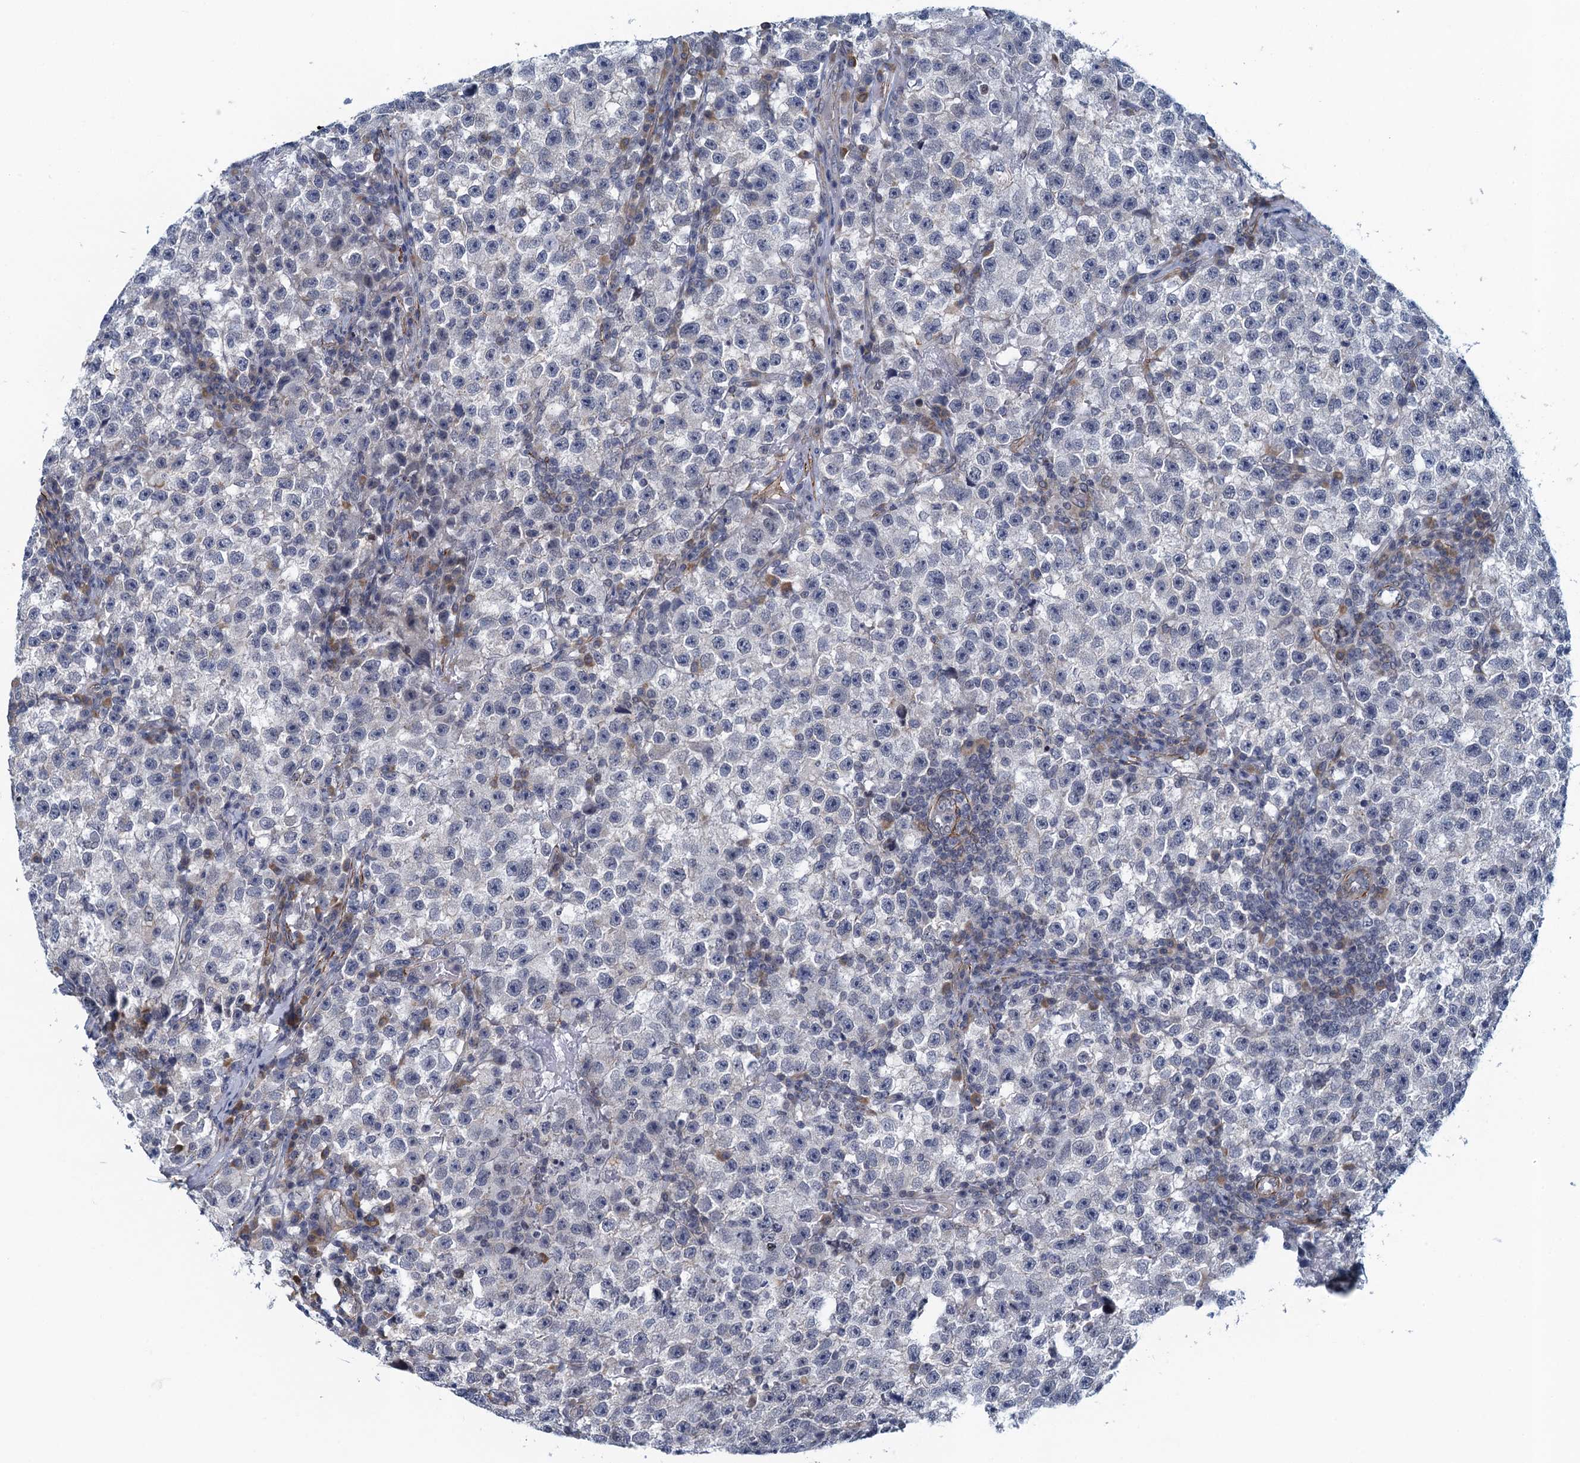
{"staining": {"intensity": "negative", "quantity": "none", "location": "none"}, "tissue": "testis cancer", "cell_type": "Tumor cells", "image_type": "cancer", "snomed": [{"axis": "morphology", "description": "Seminoma, NOS"}, {"axis": "topography", "description": "Testis"}], "caption": "This is an IHC photomicrograph of human seminoma (testis). There is no expression in tumor cells.", "gene": "ALG2", "patient": {"sex": "male", "age": 22}}